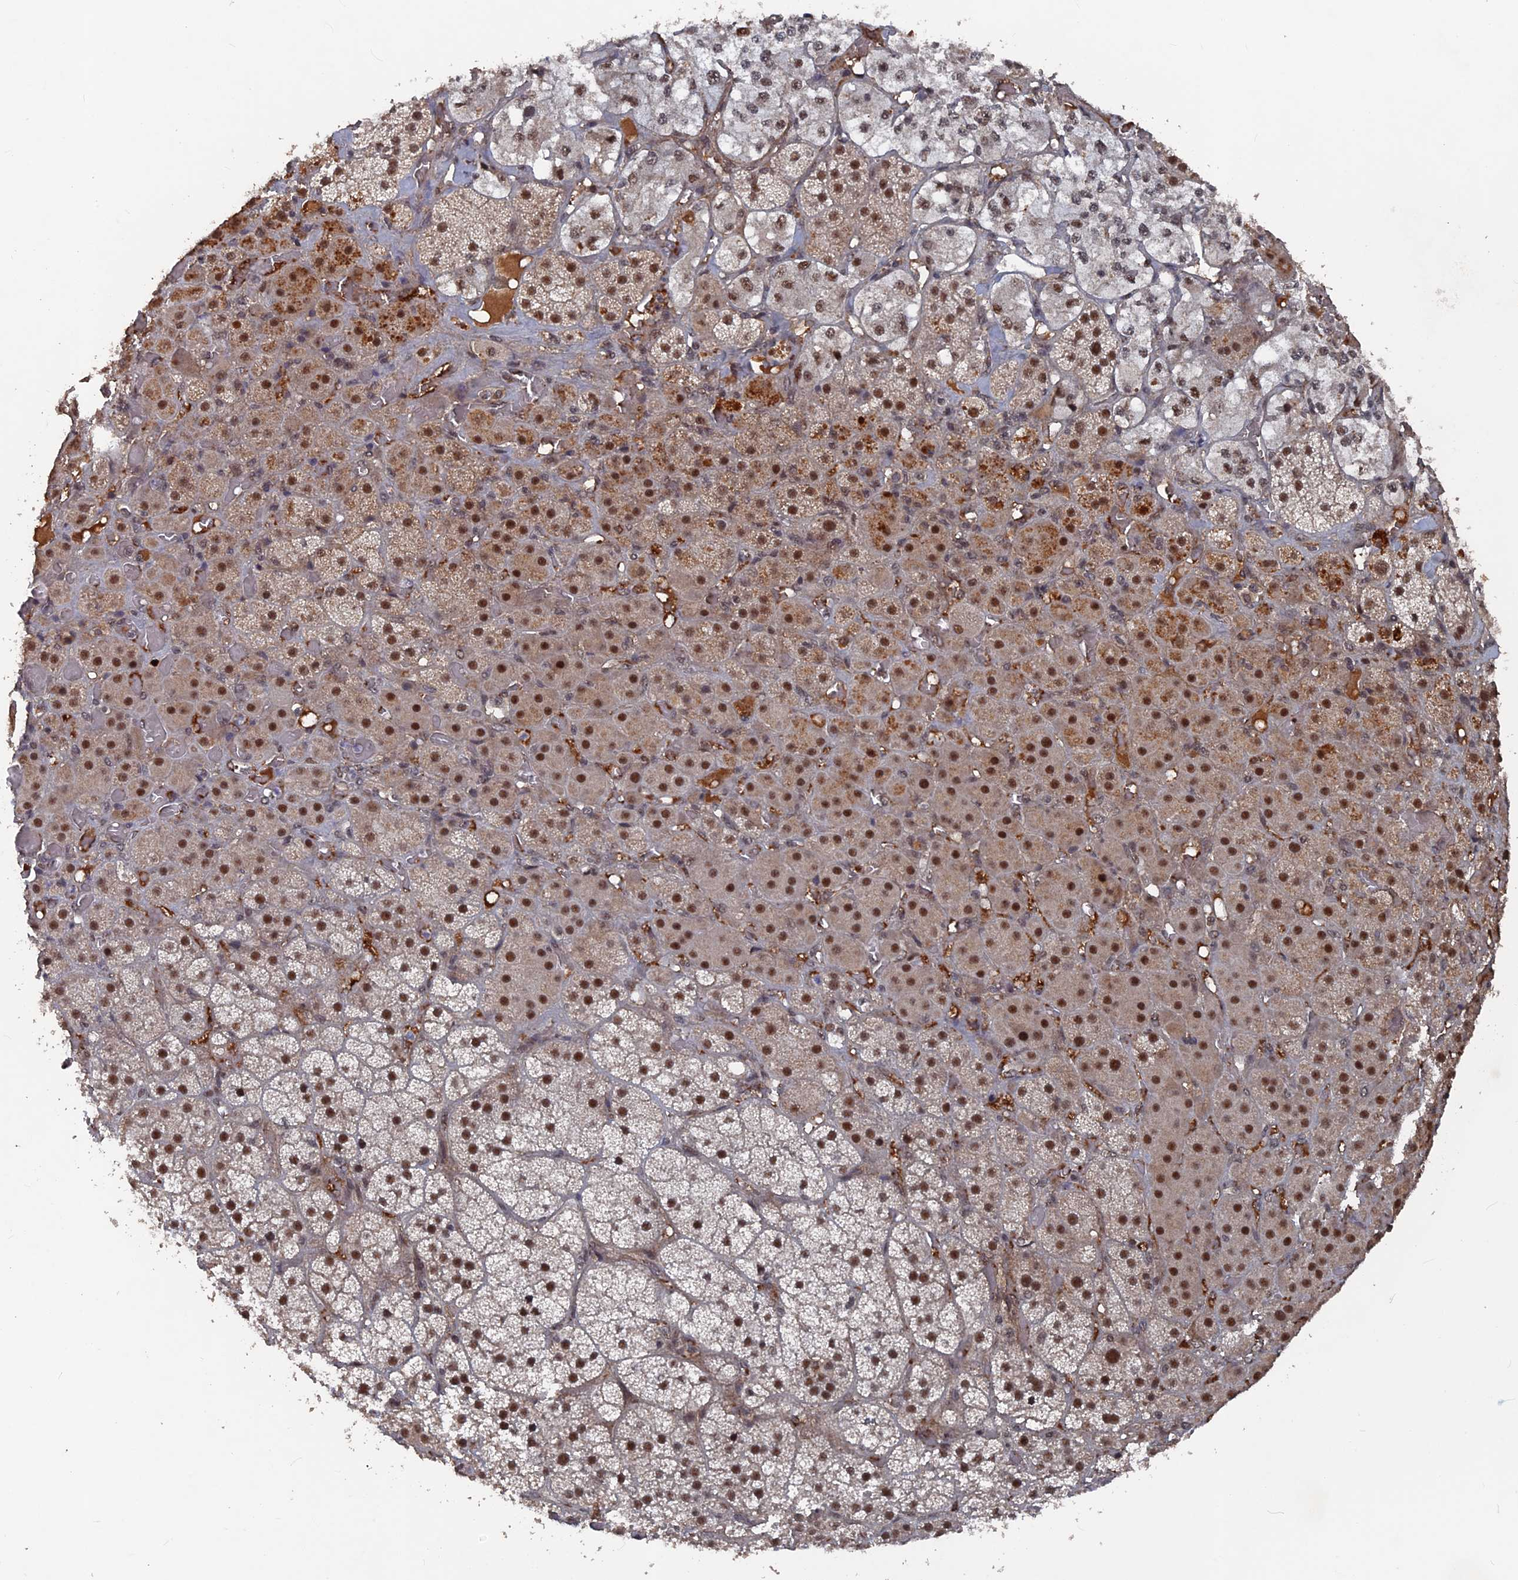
{"staining": {"intensity": "strong", "quantity": ">75%", "location": "nuclear"}, "tissue": "adrenal gland", "cell_type": "Glandular cells", "image_type": "normal", "snomed": [{"axis": "morphology", "description": "Normal tissue, NOS"}, {"axis": "topography", "description": "Adrenal gland"}], "caption": "A high amount of strong nuclear positivity is seen in approximately >75% of glandular cells in normal adrenal gland.", "gene": "SH3D21", "patient": {"sex": "male", "age": 57}}